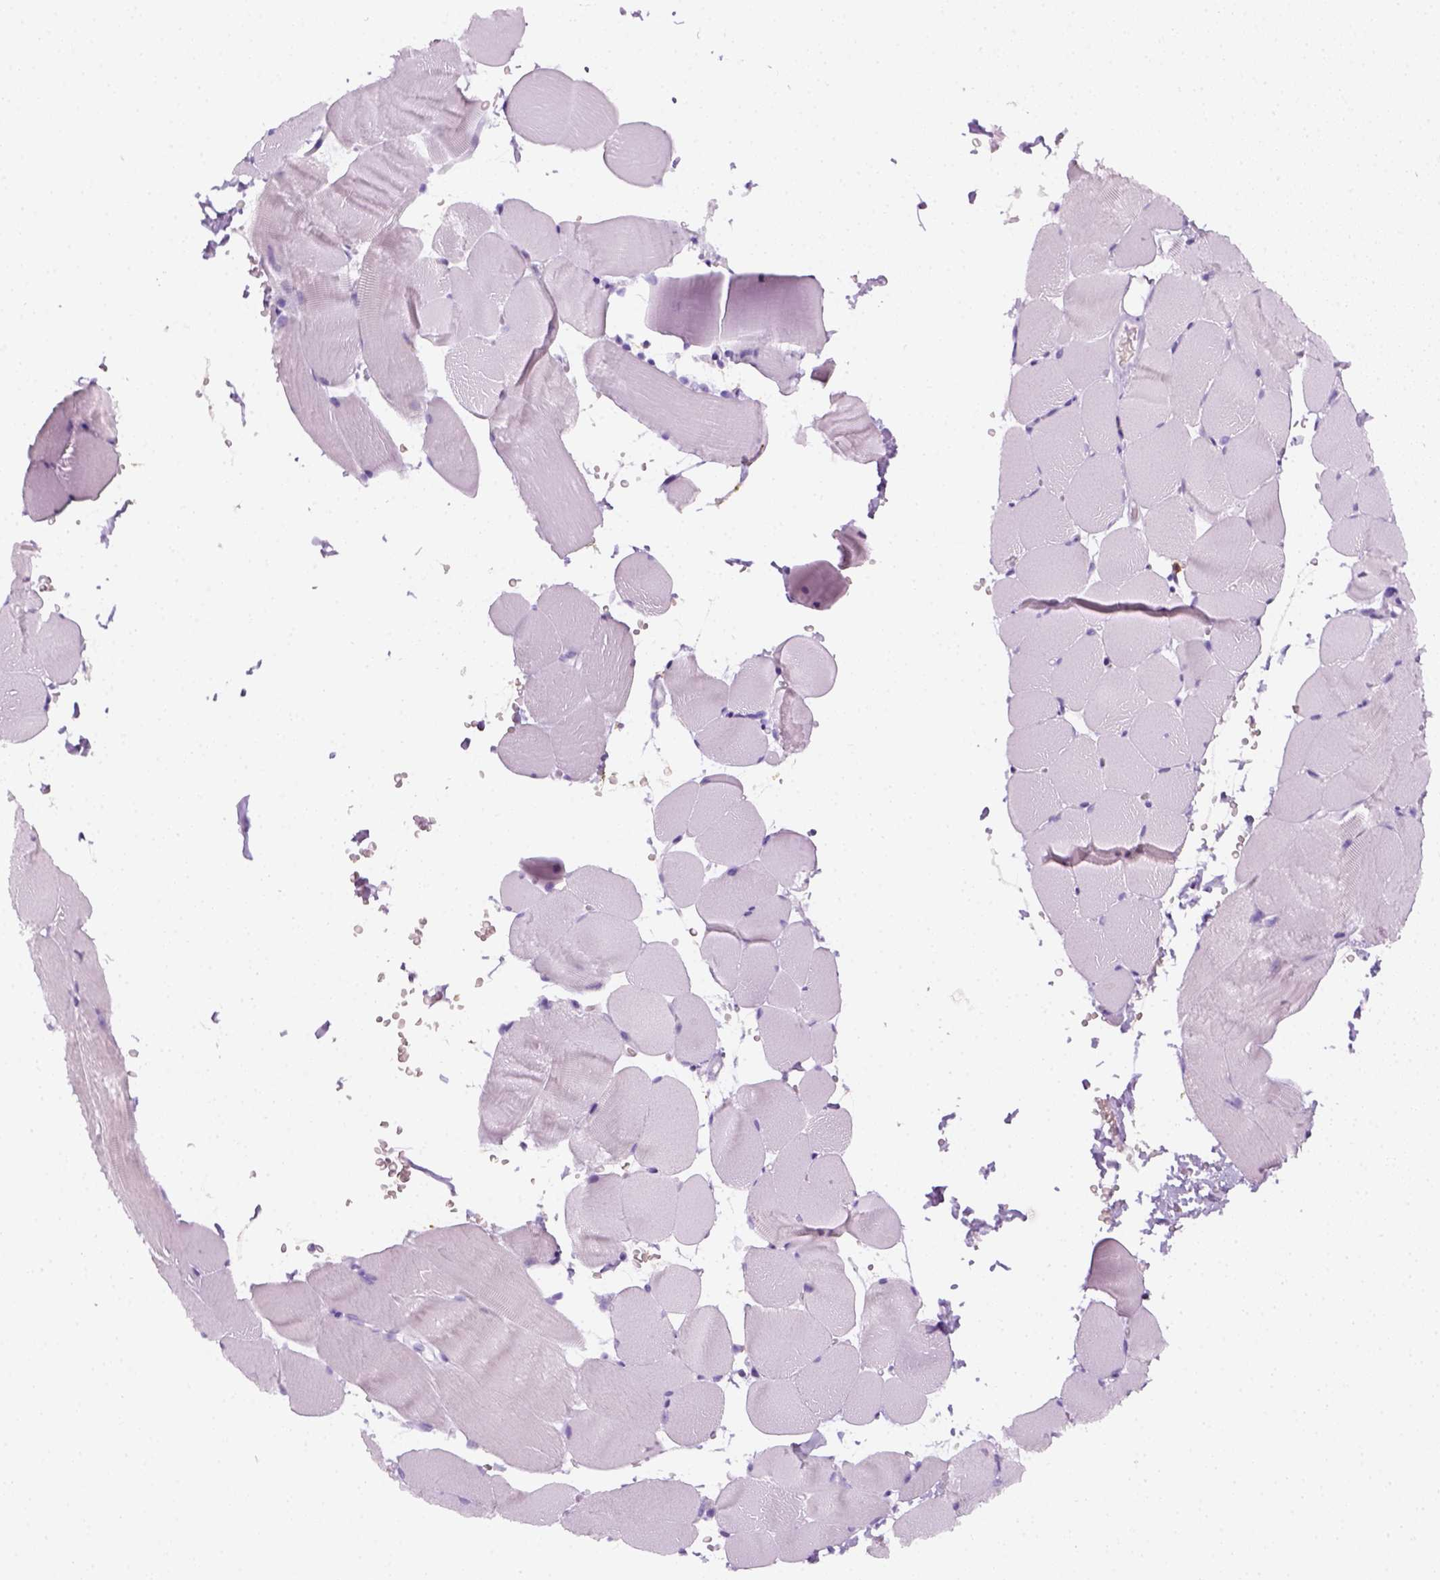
{"staining": {"intensity": "negative", "quantity": "none", "location": "none"}, "tissue": "skeletal muscle", "cell_type": "Myocytes", "image_type": "normal", "snomed": [{"axis": "morphology", "description": "Normal tissue, NOS"}, {"axis": "topography", "description": "Skeletal muscle"}], "caption": "Benign skeletal muscle was stained to show a protein in brown. There is no significant expression in myocytes. (Stains: DAB IHC with hematoxylin counter stain, Microscopy: brightfield microscopy at high magnification).", "gene": "AQP3", "patient": {"sex": "female", "age": 37}}